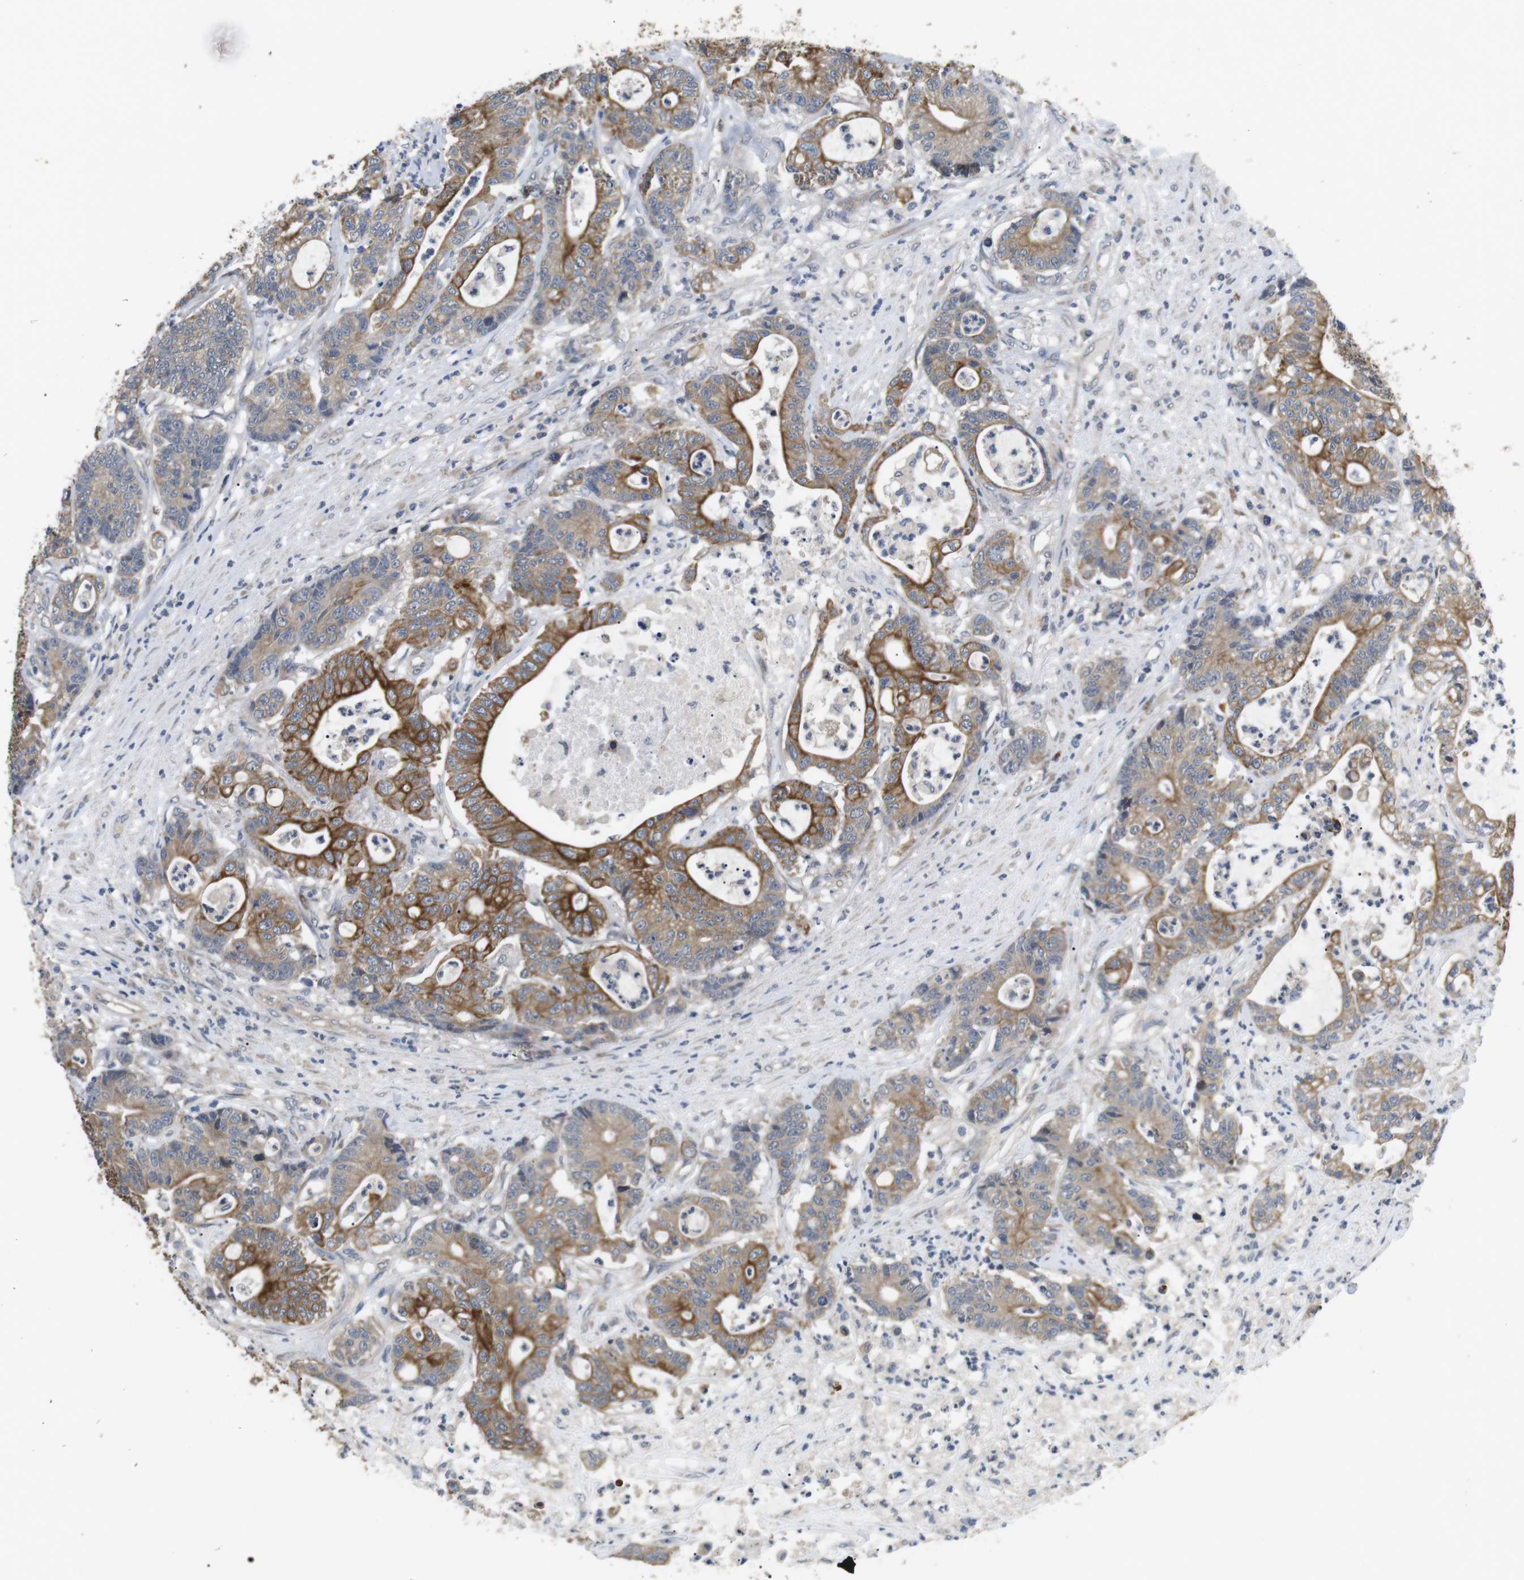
{"staining": {"intensity": "moderate", "quantity": ">75%", "location": "cytoplasmic/membranous"}, "tissue": "colorectal cancer", "cell_type": "Tumor cells", "image_type": "cancer", "snomed": [{"axis": "morphology", "description": "Adenocarcinoma, NOS"}, {"axis": "topography", "description": "Colon"}], "caption": "Protein analysis of colorectal adenocarcinoma tissue displays moderate cytoplasmic/membranous expression in about >75% of tumor cells. The staining is performed using DAB (3,3'-diaminobenzidine) brown chromogen to label protein expression. The nuclei are counter-stained blue using hematoxylin.", "gene": "ADGRL3", "patient": {"sex": "female", "age": 84}}